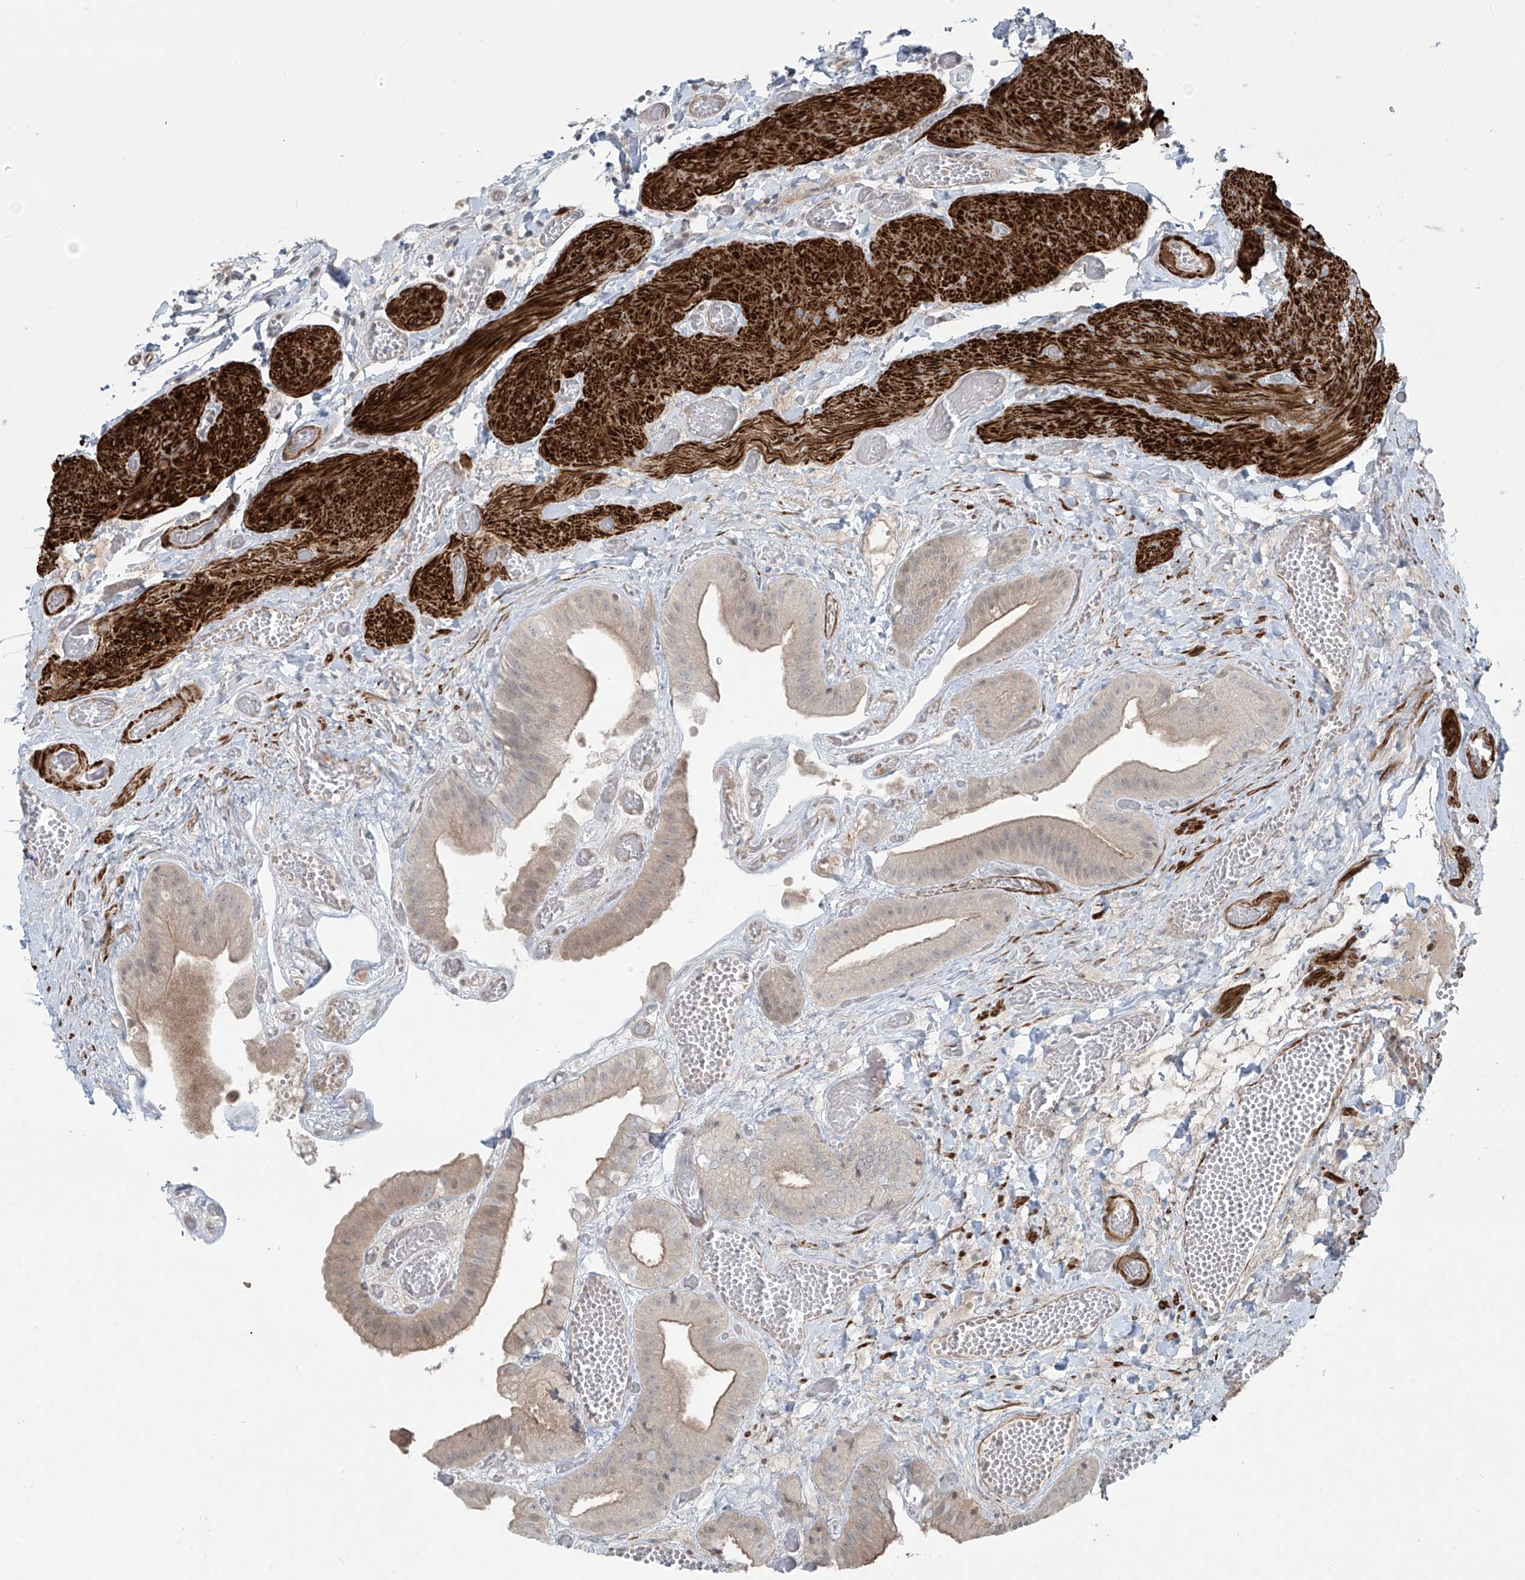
{"staining": {"intensity": "weak", "quantity": "25%-75%", "location": "cytoplasmic/membranous"}, "tissue": "gallbladder", "cell_type": "Glandular cells", "image_type": "normal", "snomed": [{"axis": "morphology", "description": "Normal tissue, NOS"}, {"axis": "topography", "description": "Gallbladder"}], "caption": "About 25%-75% of glandular cells in normal human gallbladder demonstrate weak cytoplasmic/membranous protein staining as visualized by brown immunohistochemical staining.", "gene": "RASGEF1A", "patient": {"sex": "female", "age": 64}}